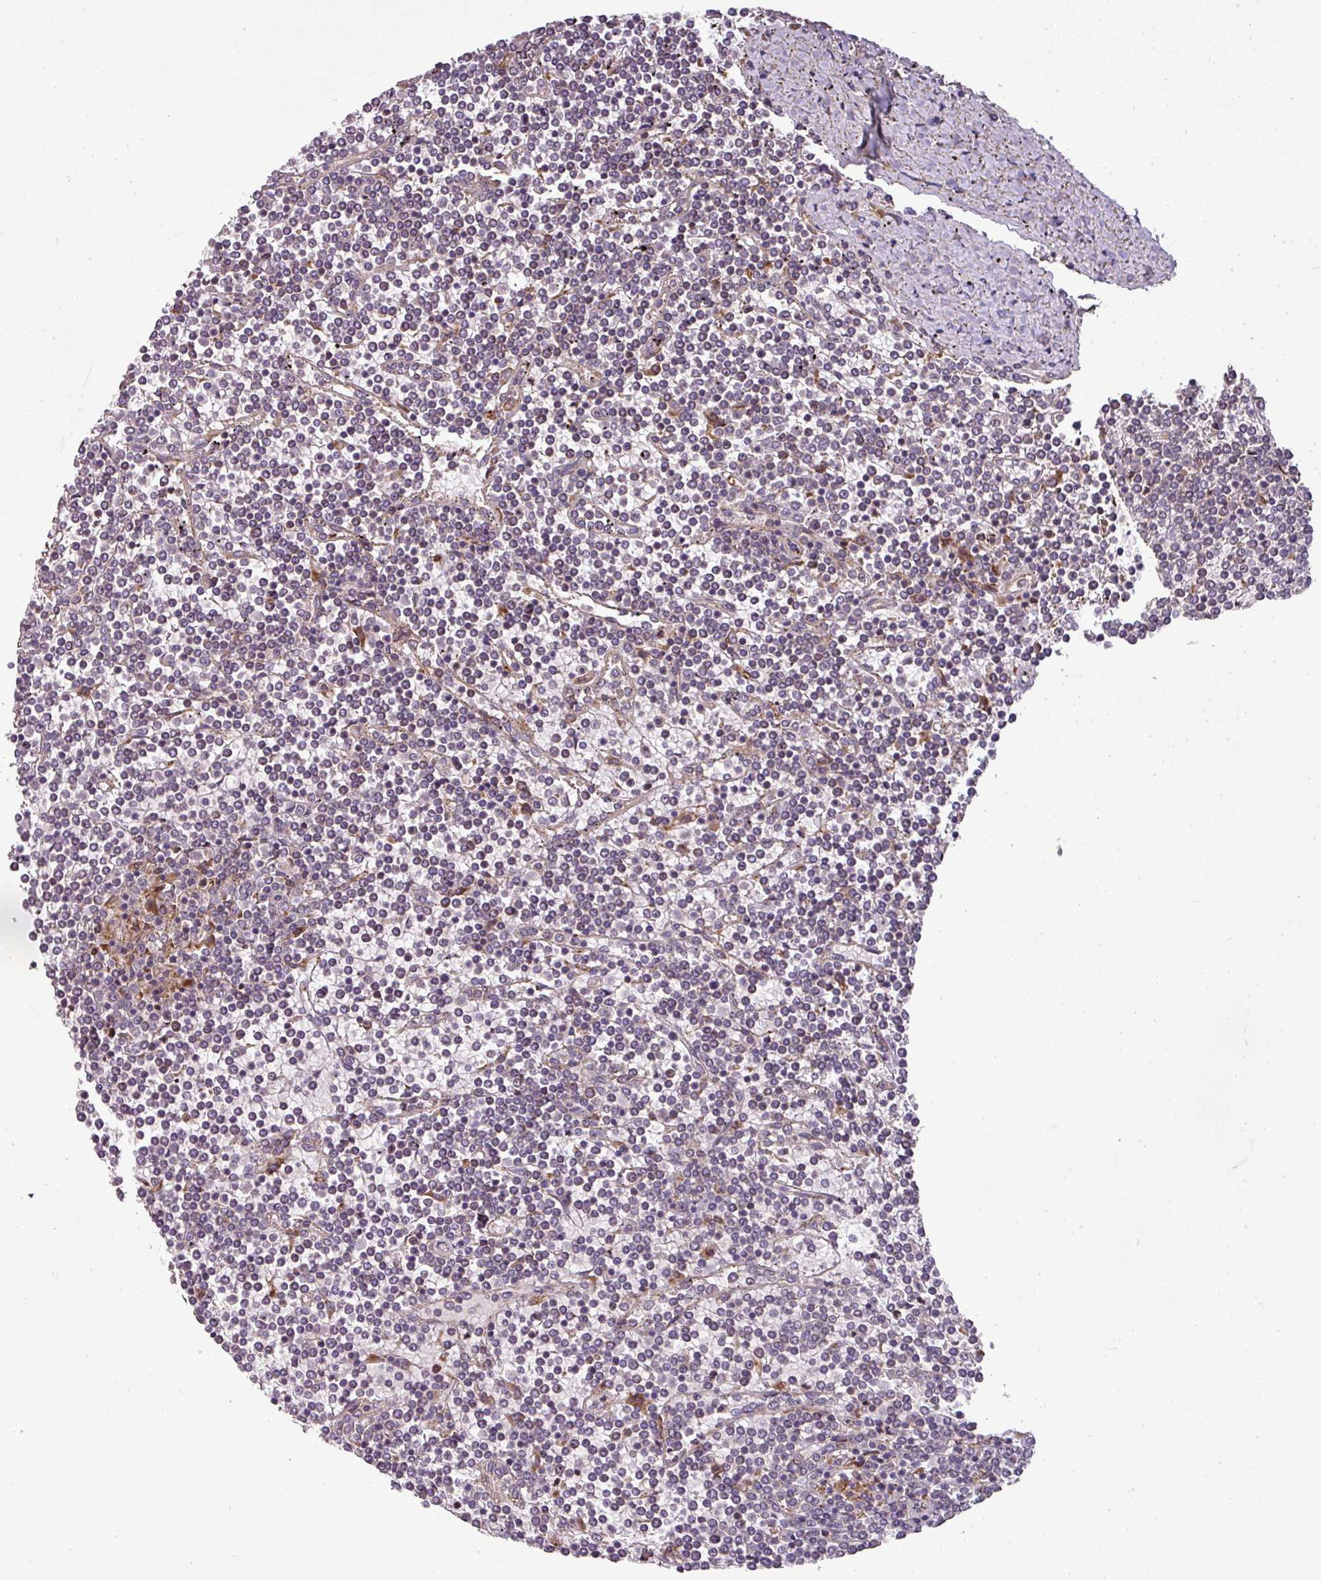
{"staining": {"intensity": "negative", "quantity": "none", "location": "none"}, "tissue": "lymphoma", "cell_type": "Tumor cells", "image_type": "cancer", "snomed": [{"axis": "morphology", "description": "Malignant lymphoma, non-Hodgkin's type, Low grade"}, {"axis": "topography", "description": "Spleen"}], "caption": "There is no significant staining in tumor cells of low-grade malignant lymphoma, non-Hodgkin's type.", "gene": "SPCS3", "patient": {"sex": "female", "age": 19}}